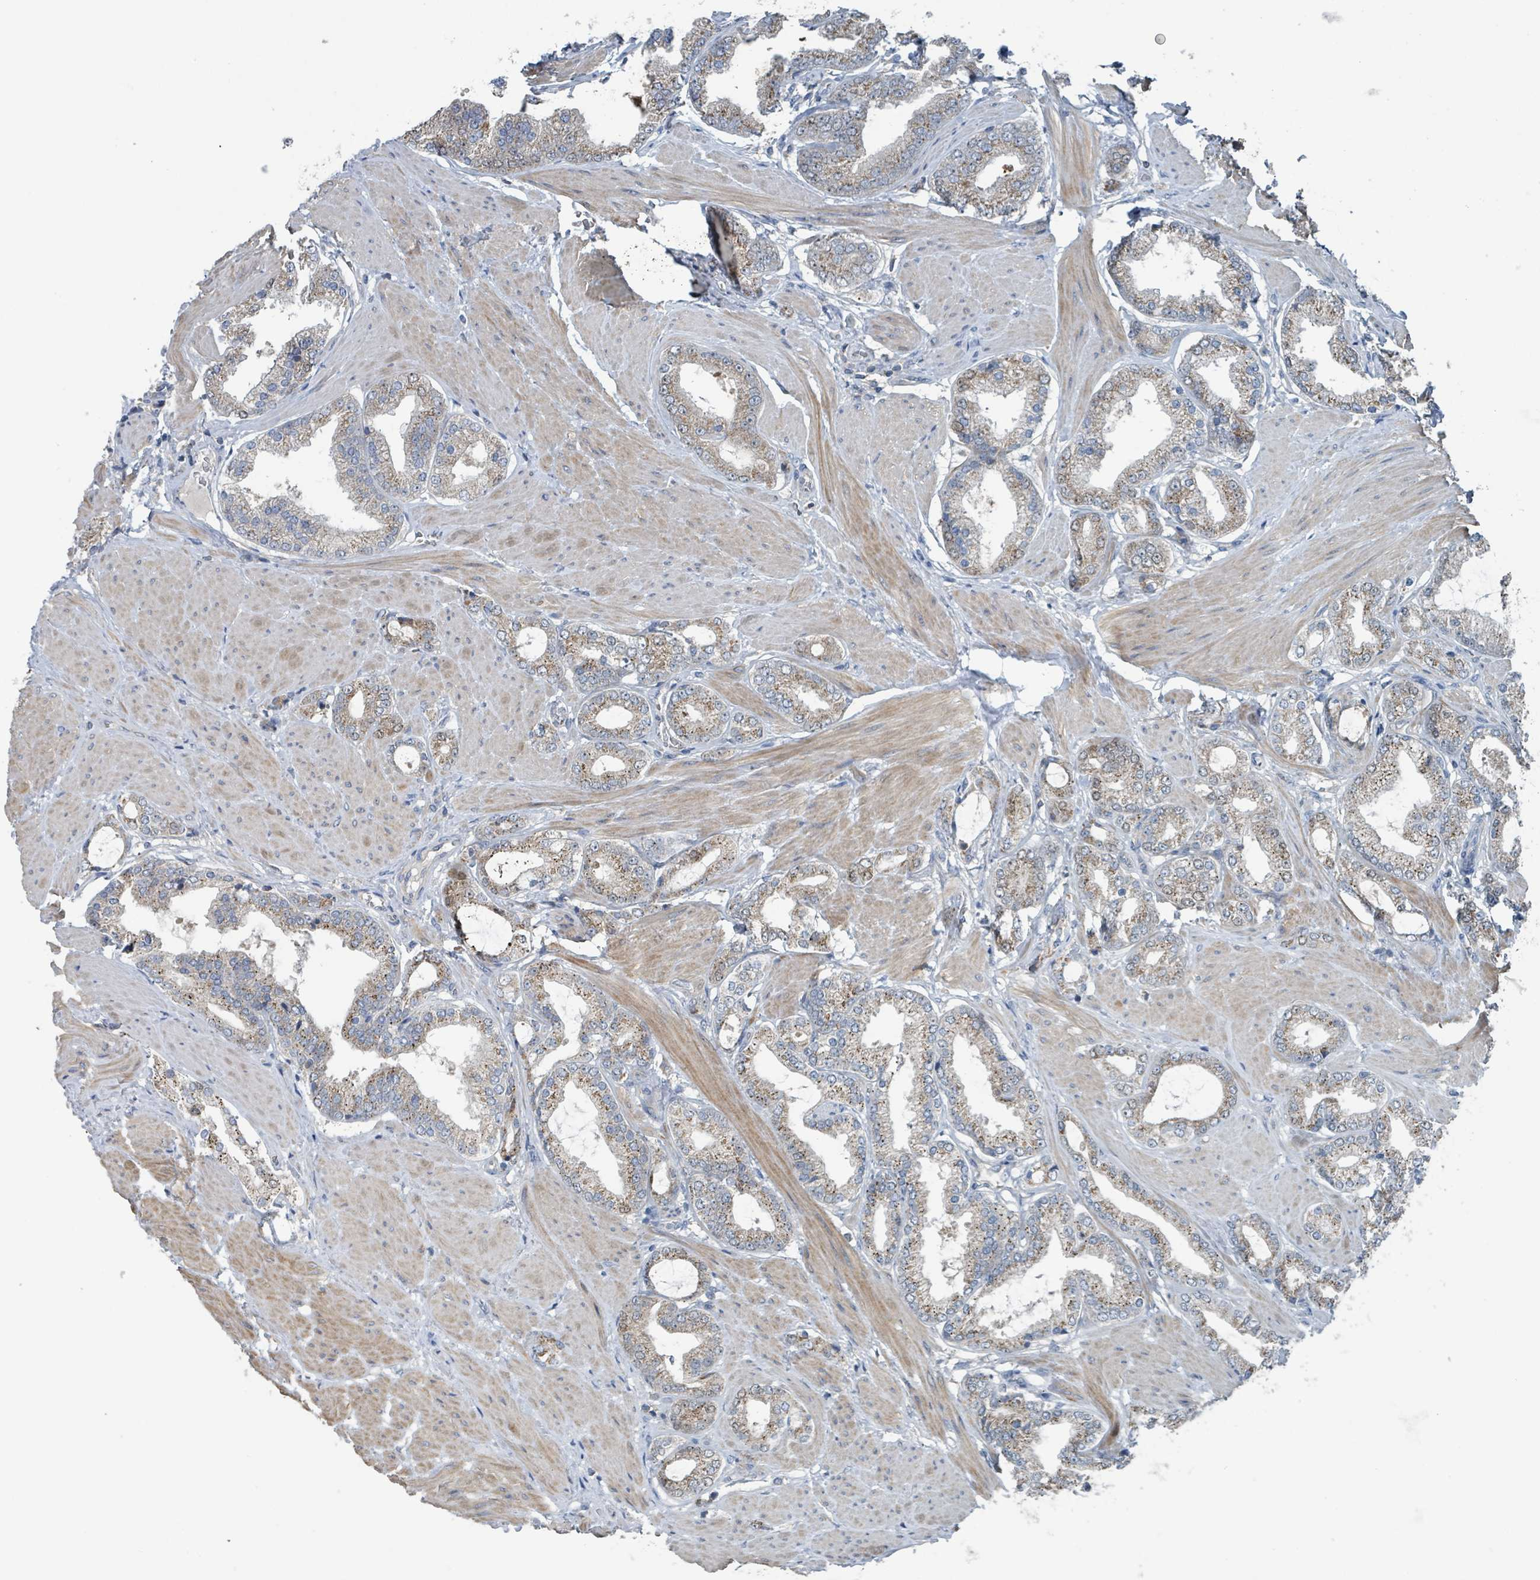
{"staining": {"intensity": "strong", "quantity": "25%-75%", "location": "cytoplasmic/membranous"}, "tissue": "prostate cancer", "cell_type": "Tumor cells", "image_type": "cancer", "snomed": [{"axis": "morphology", "description": "Adenocarcinoma, Low grade"}, {"axis": "topography", "description": "Prostate"}], "caption": "Immunohistochemistry (IHC) photomicrograph of neoplastic tissue: human prostate cancer stained using immunohistochemistry (IHC) shows high levels of strong protein expression localized specifically in the cytoplasmic/membranous of tumor cells, appearing as a cytoplasmic/membranous brown color.", "gene": "ACBD4", "patient": {"sex": "male", "age": 42}}